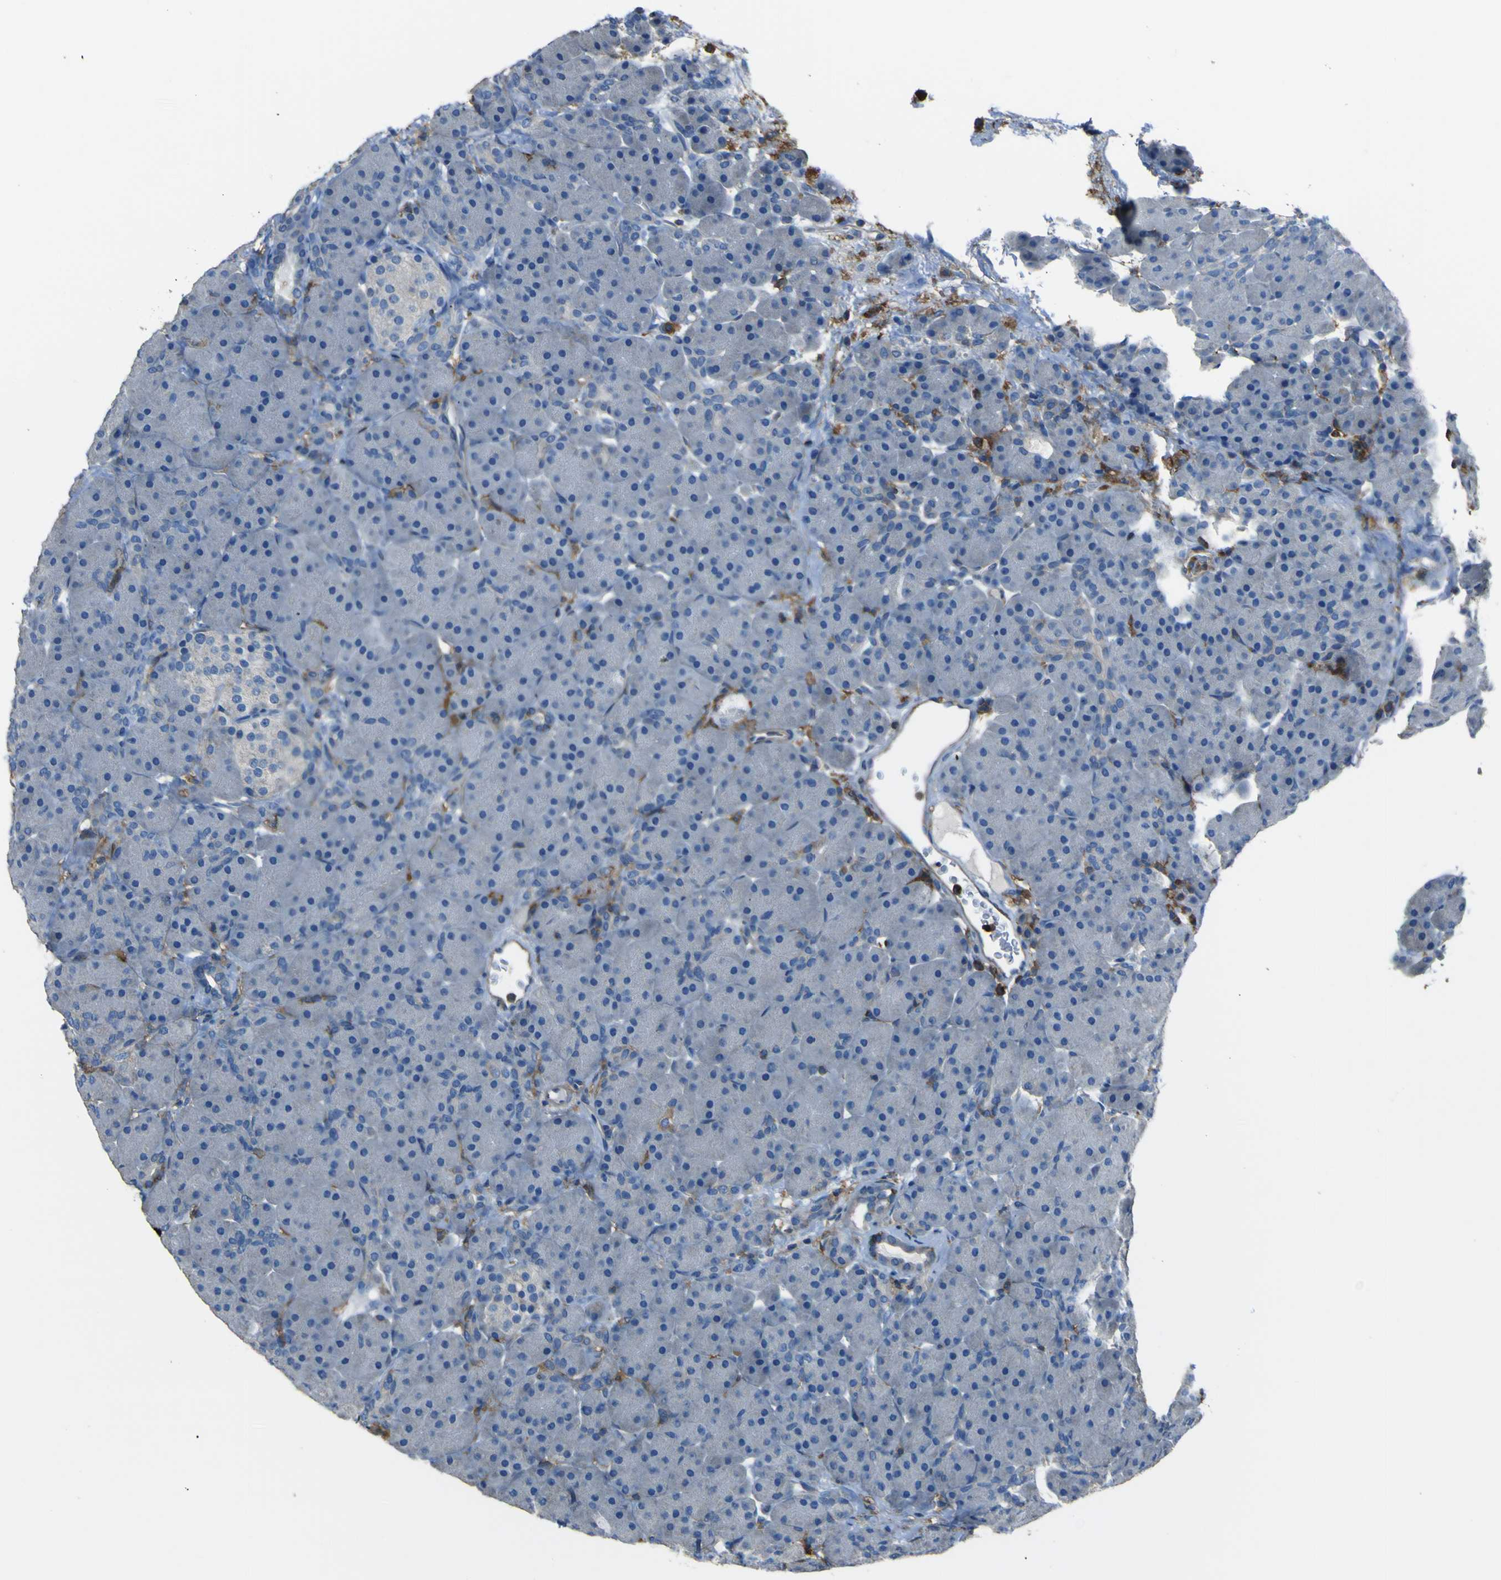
{"staining": {"intensity": "negative", "quantity": "none", "location": "none"}, "tissue": "pancreas", "cell_type": "Exocrine glandular cells", "image_type": "normal", "snomed": [{"axis": "morphology", "description": "Normal tissue, NOS"}, {"axis": "topography", "description": "Pancreas"}], "caption": "Micrograph shows no protein positivity in exocrine glandular cells of benign pancreas. The staining is performed using DAB (3,3'-diaminobenzidine) brown chromogen with nuclei counter-stained in using hematoxylin.", "gene": "LAIR1", "patient": {"sex": "male", "age": 66}}